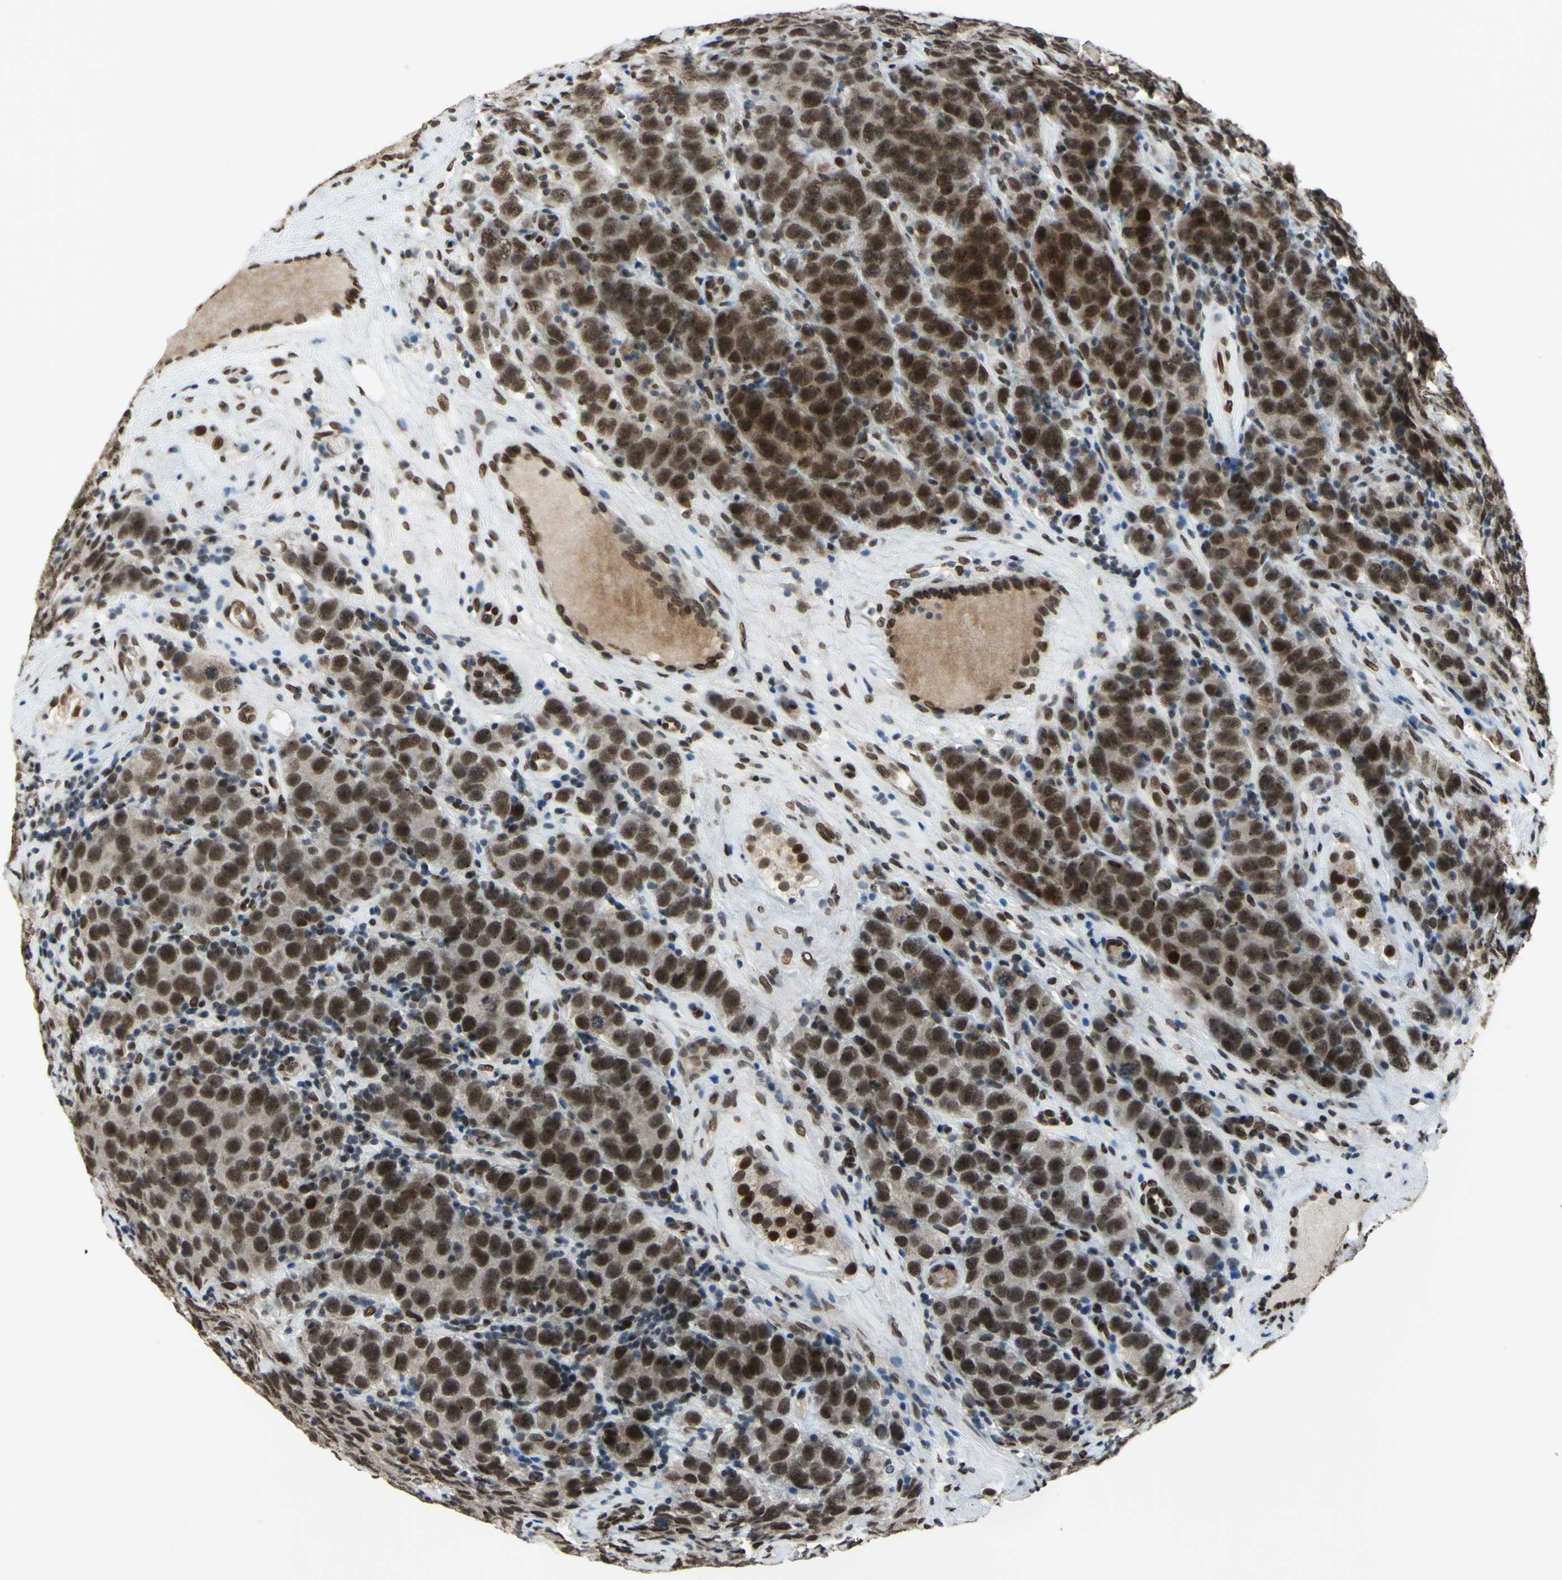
{"staining": {"intensity": "strong", "quantity": ">75%", "location": "nuclear"}, "tissue": "testis cancer", "cell_type": "Tumor cells", "image_type": "cancer", "snomed": [{"axis": "morphology", "description": "Seminoma, NOS"}, {"axis": "topography", "description": "Testis"}], "caption": "Protein staining by IHC demonstrates strong nuclear expression in about >75% of tumor cells in testis seminoma.", "gene": "ISY1", "patient": {"sex": "male", "age": 52}}